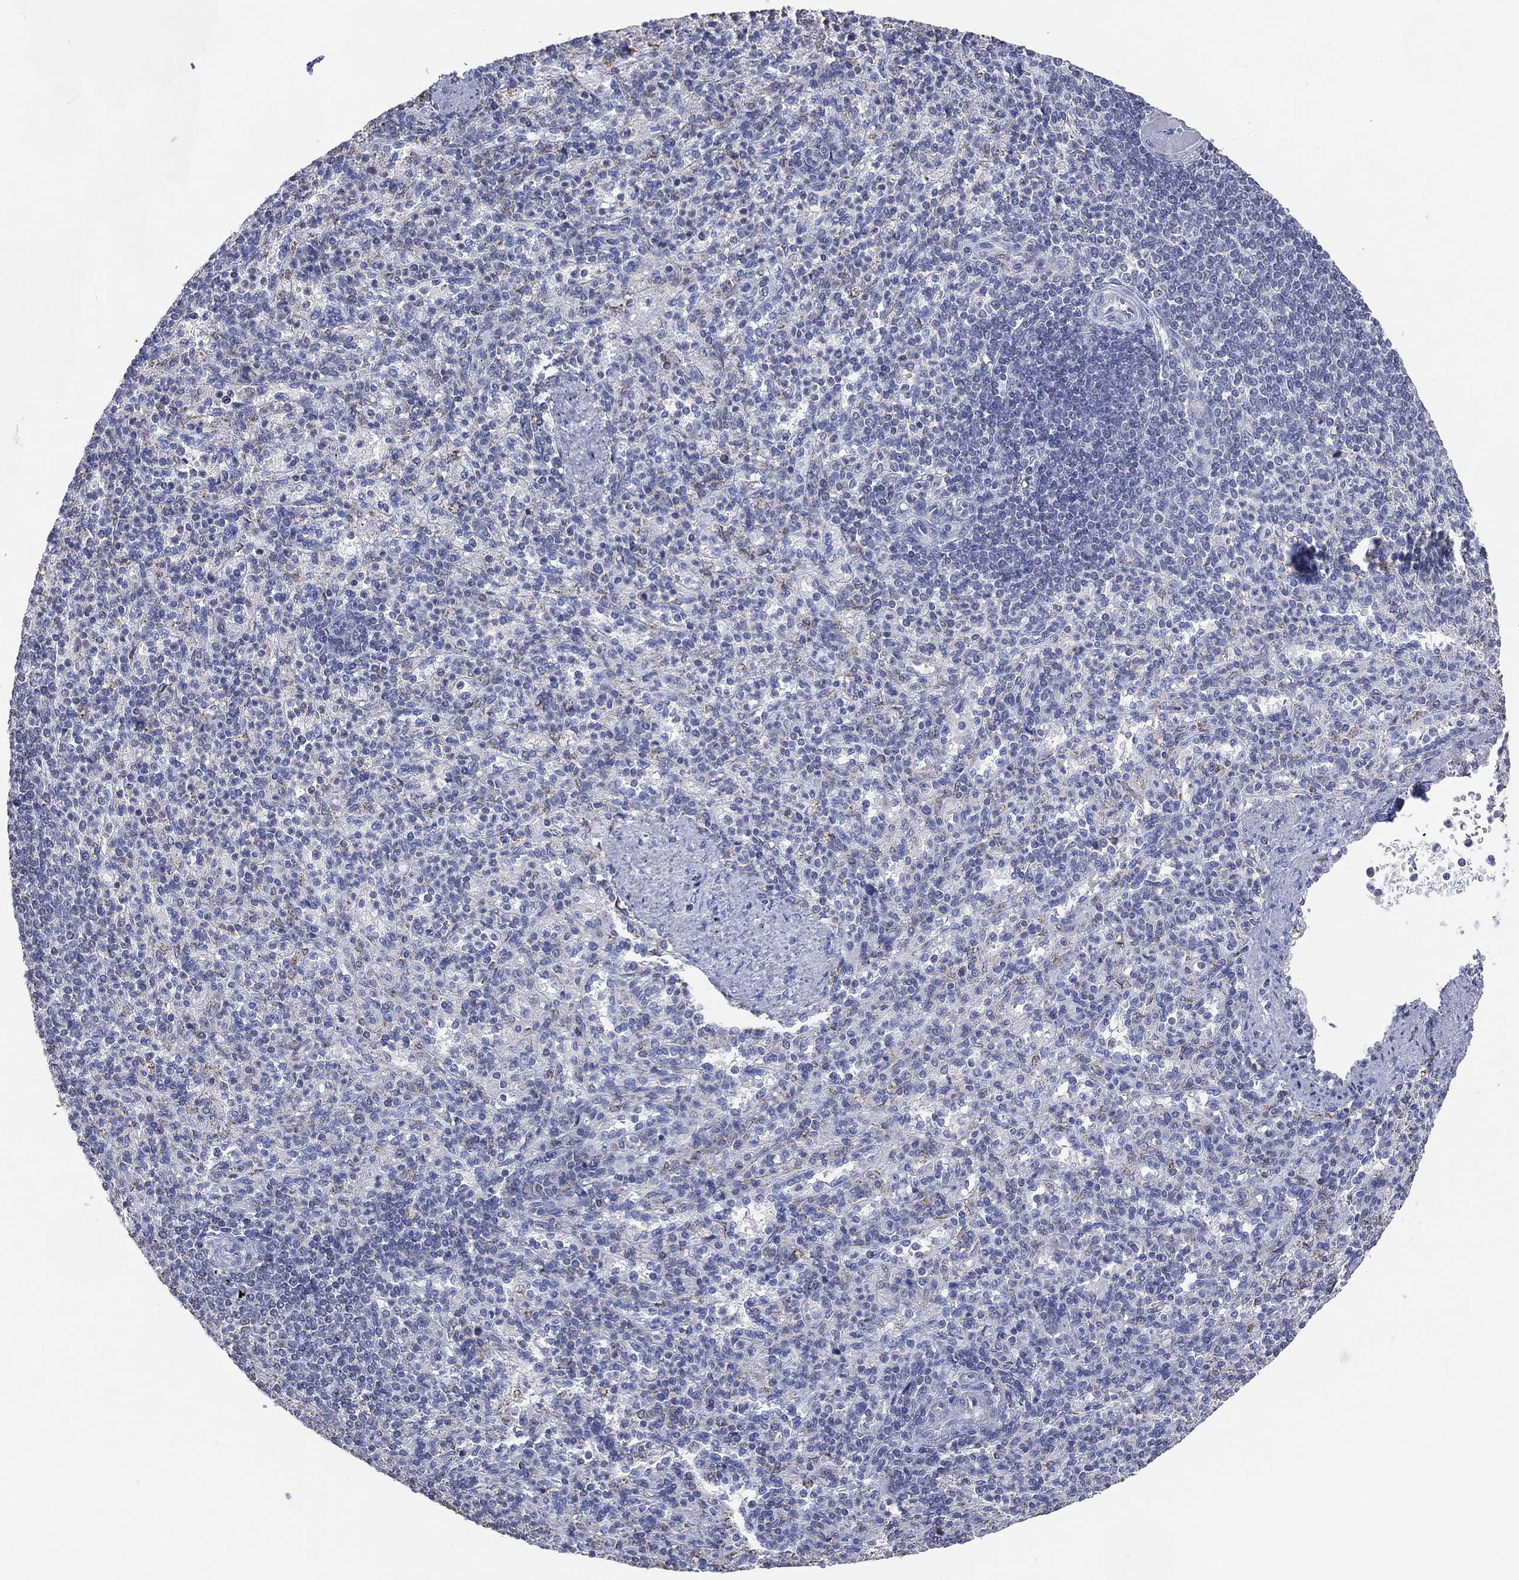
{"staining": {"intensity": "negative", "quantity": "none", "location": "none"}, "tissue": "spleen", "cell_type": "Cells in red pulp", "image_type": "normal", "snomed": [{"axis": "morphology", "description": "Normal tissue, NOS"}, {"axis": "topography", "description": "Spleen"}], "caption": "IHC micrograph of normal human spleen stained for a protein (brown), which exhibits no positivity in cells in red pulp. (Brightfield microscopy of DAB (3,3'-diaminobenzidine) IHC at high magnification).", "gene": "CFTR", "patient": {"sex": "female", "age": 74}}